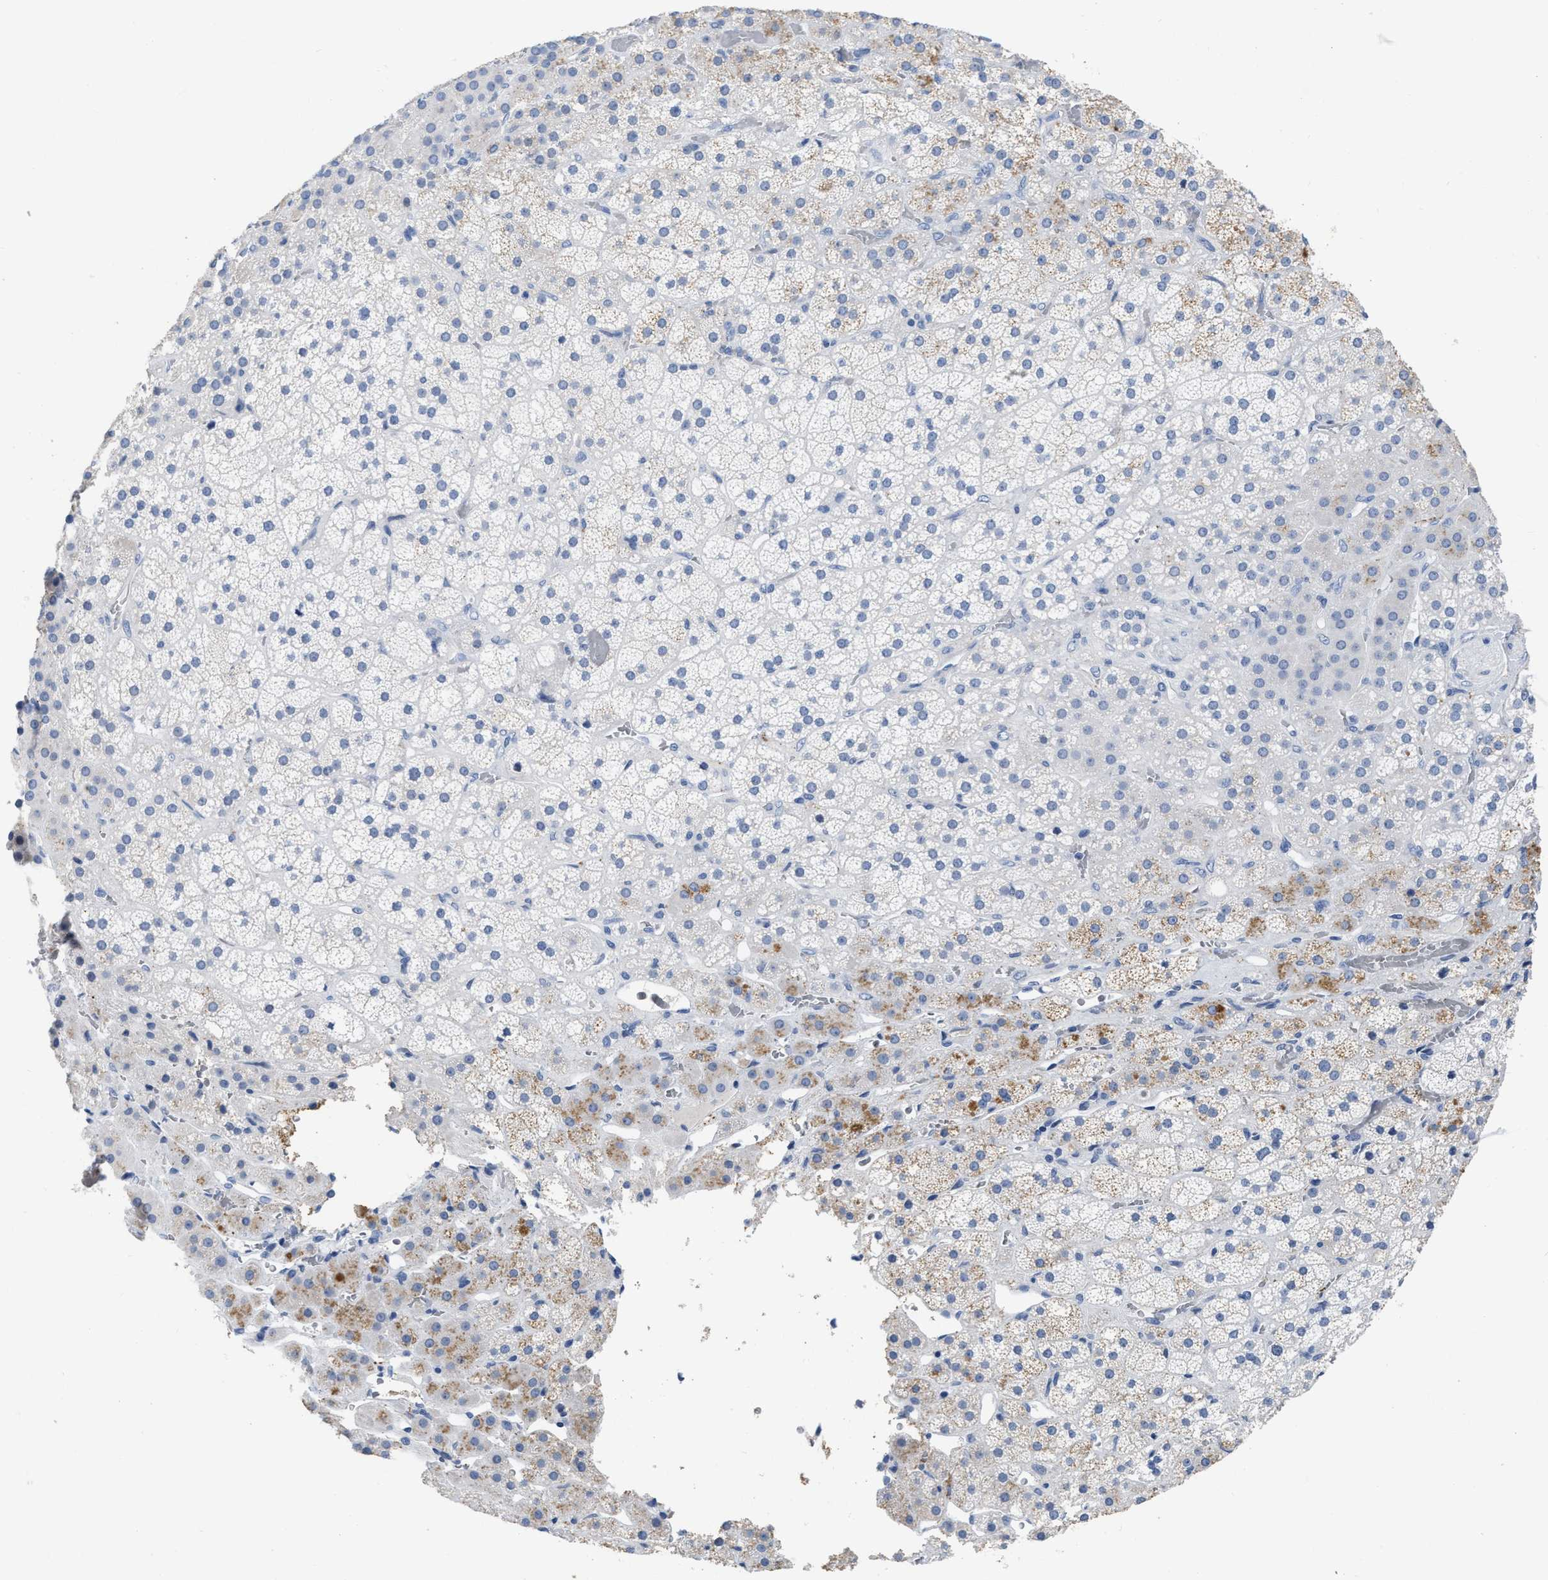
{"staining": {"intensity": "moderate", "quantity": "<25%", "location": "cytoplasmic/membranous"}, "tissue": "adrenal gland", "cell_type": "Glandular cells", "image_type": "normal", "snomed": [{"axis": "morphology", "description": "Normal tissue, NOS"}, {"axis": "topography", "description": "Adrenal gland"}], "caption": "A brown stain shows moderate cytoplasmic/membranous expression of a protein in glandular cells of unremarkable adrenal gland.", "gene": "CEACAM5", "patient": {"sex": "male", "age": 57}}